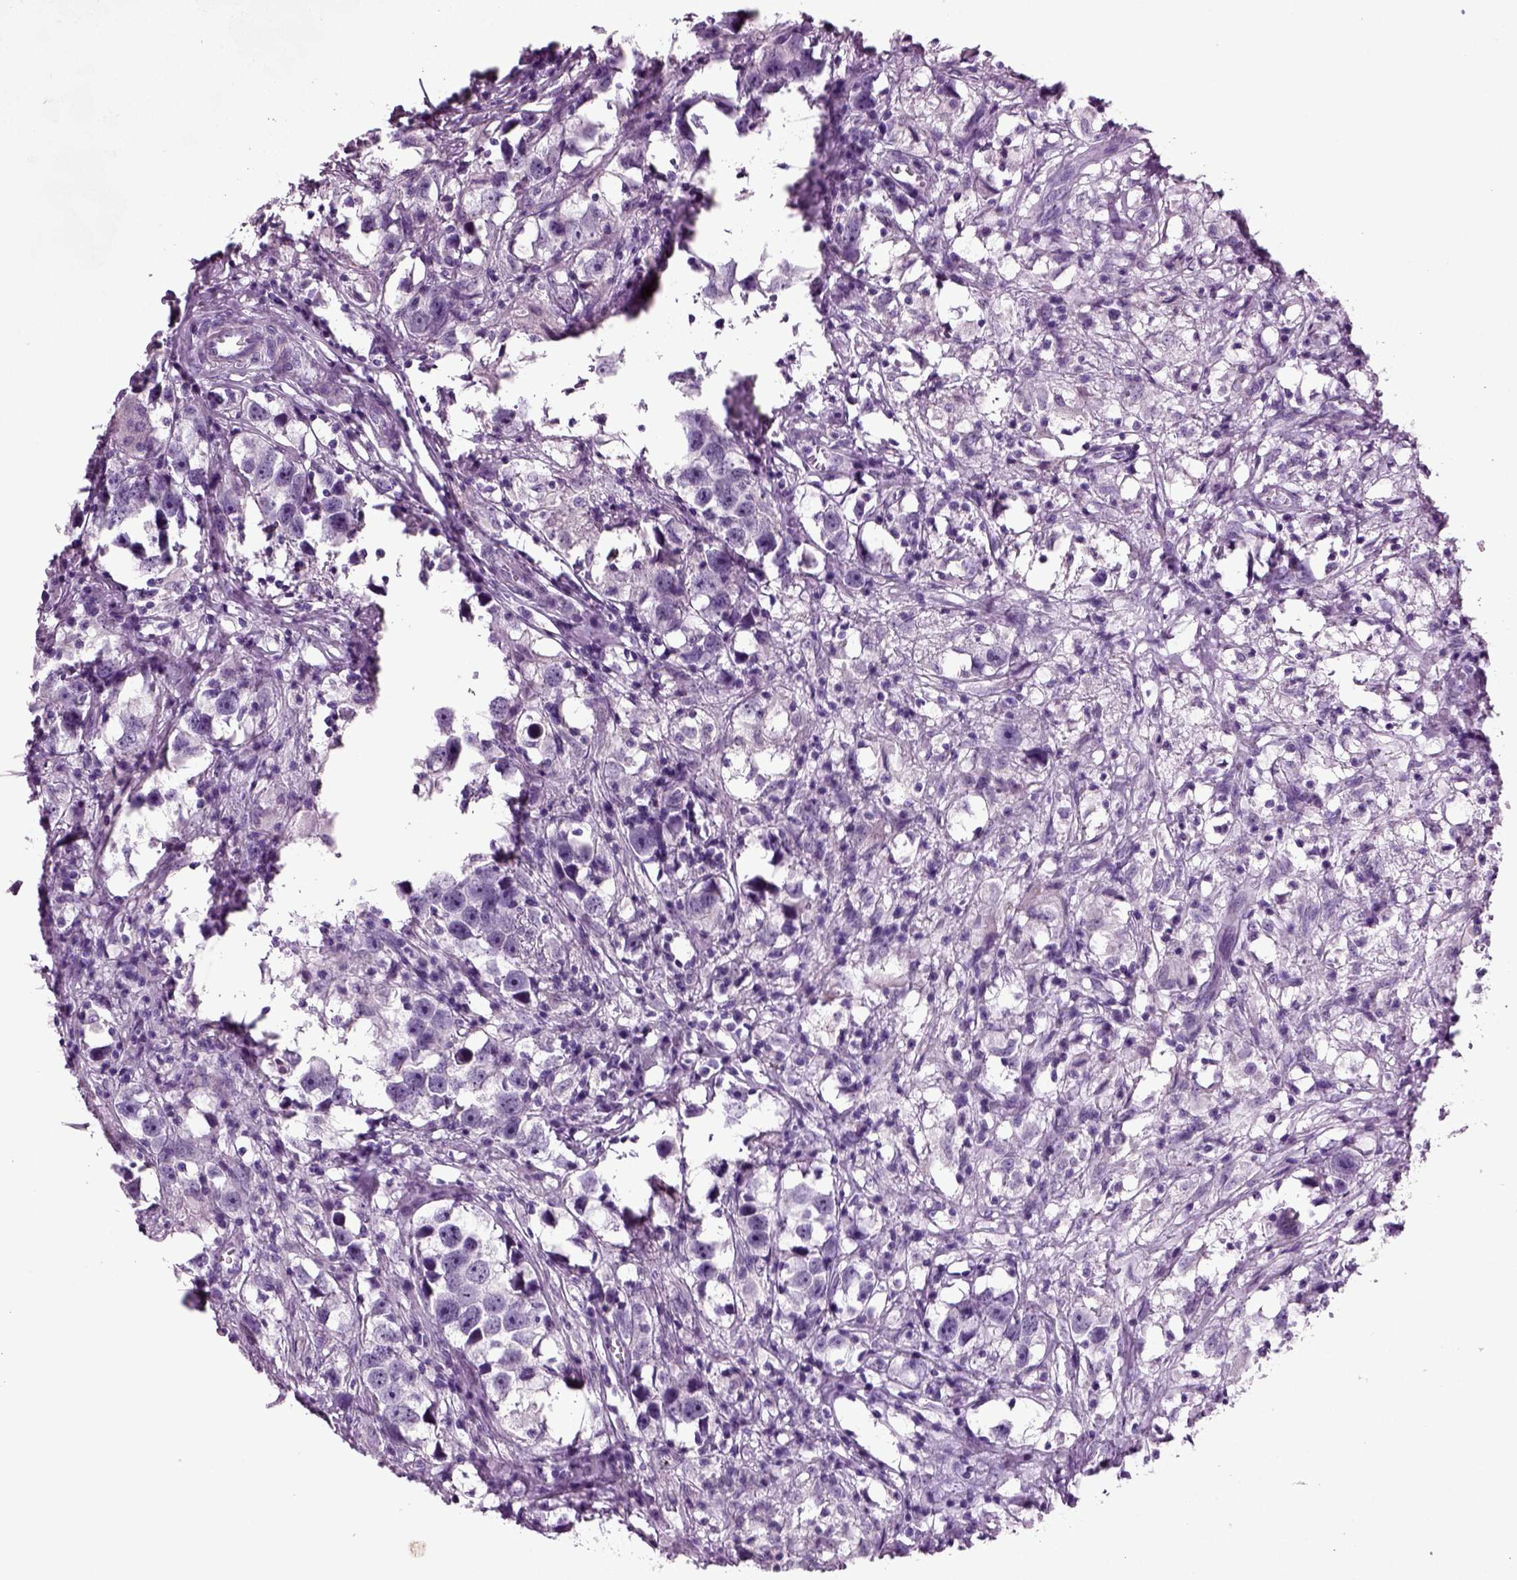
{"staining": {"intensity": "negative", "quantity": "none", "location": "none"}, "tissue": "testis cancer", "cell_type": "Tumor cells", "image_type": "cancer", "snomed": [{"axis": "morphology", "description": "Seminoma, NOS"}, {"axis": "topography", "description": "Testis"}], "caption": "There is no significant expression in tumor cells of seminoma (testis).", "gene": "COL9A2", "patient": {"sex": "male", "age": 49}}